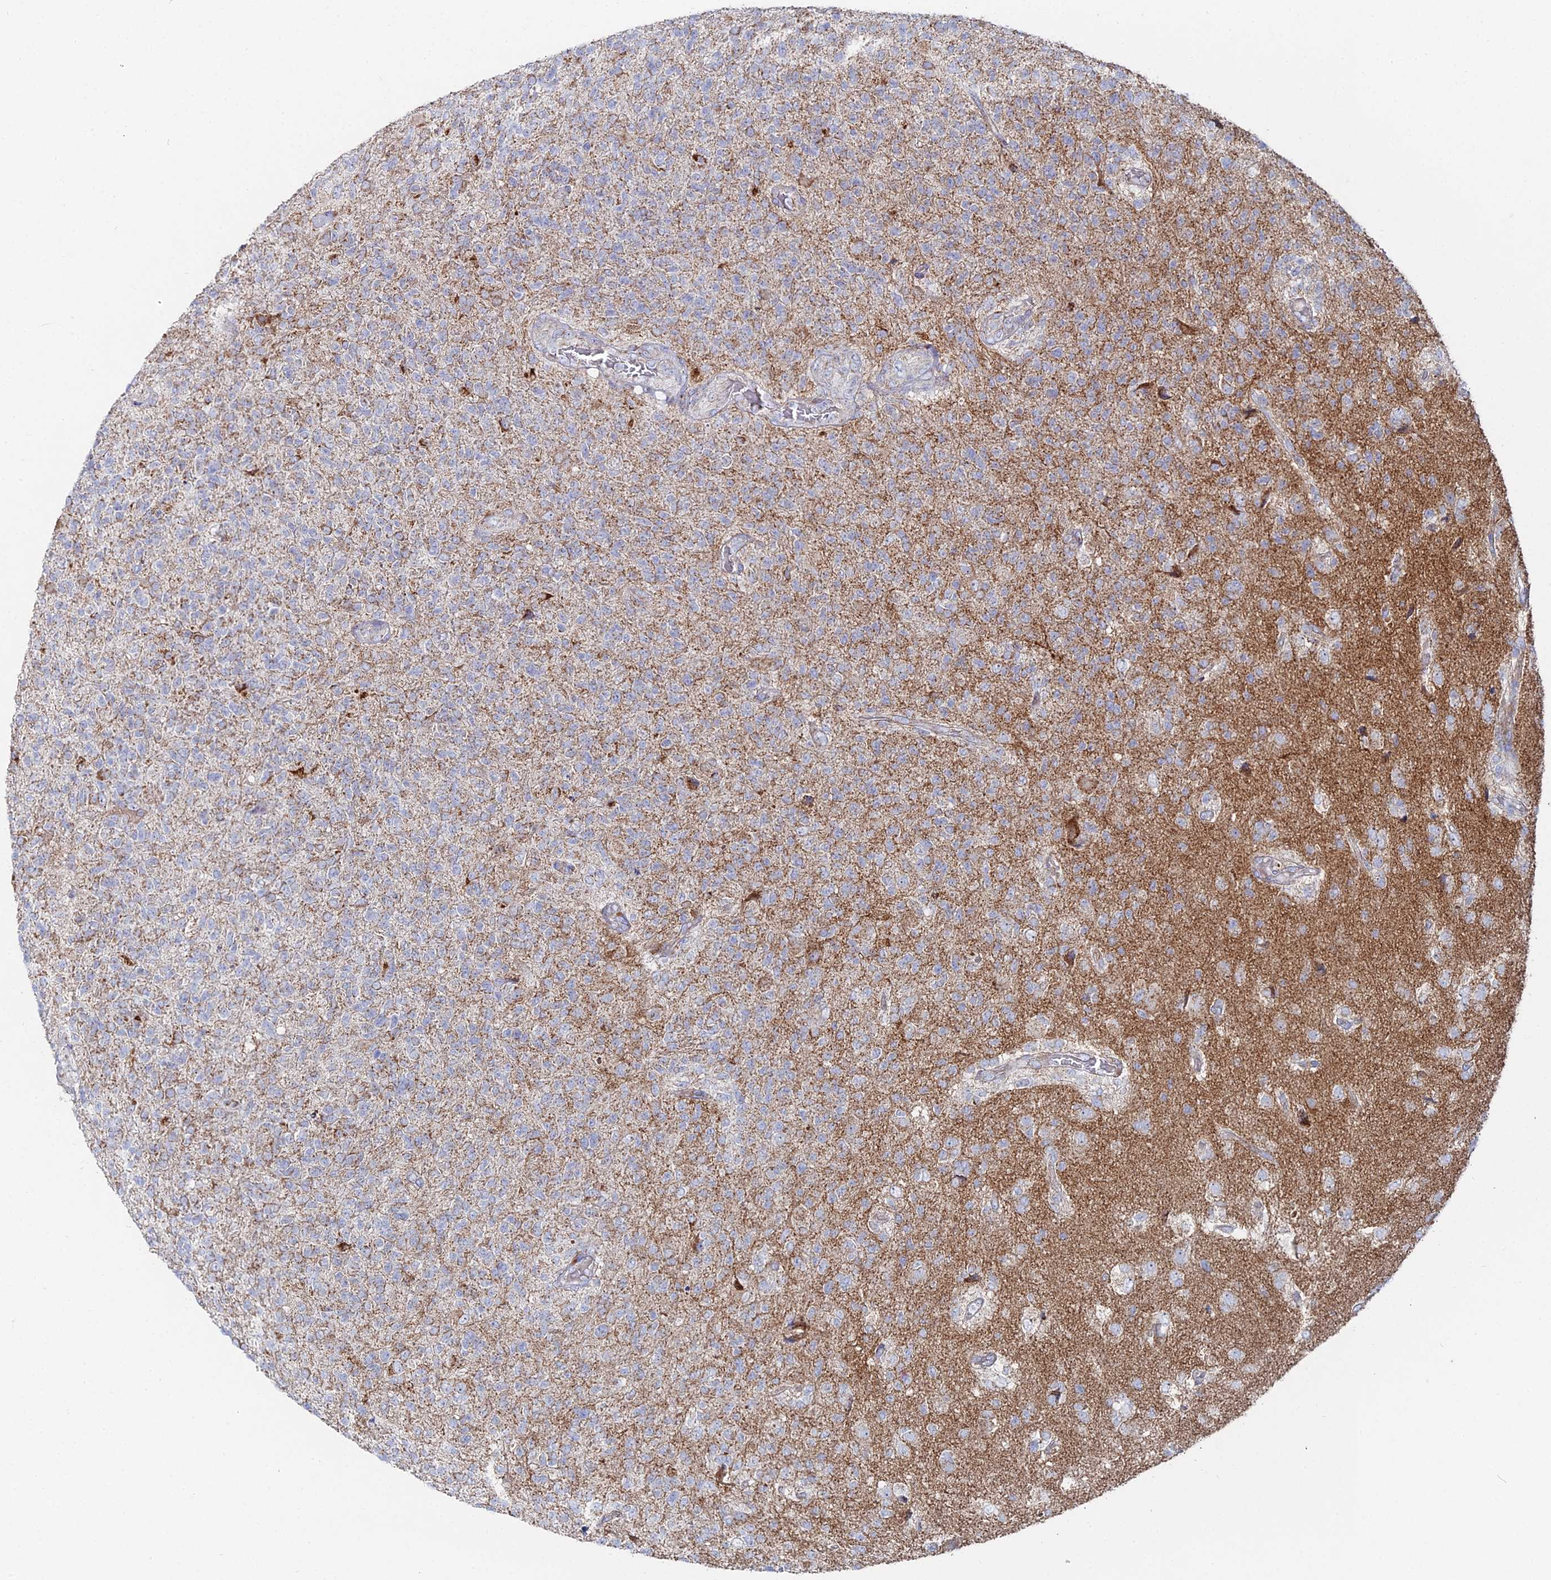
{"staining": {"intensity": "strong", "quantity": "<25%", "location": "cytoplasmic/membranous"}, "tissue": "glioma", "cell_type": "Tumor cells", "image_type": "cancer", "snomed": [{"axis": "morphology", "description": "Glioma, malignant, High grade"}, {"axis": "topography", "description": "Brain"}], "caption": "An immunohistochemistry photomicrograph of neoplastic tissue is shown. Protein staining in brown shows strong cytoplasmic/membranous positivity in glioma within tumor cells.", "gene": "MPC1", "patient": {"sex": "male", "age": 56}}